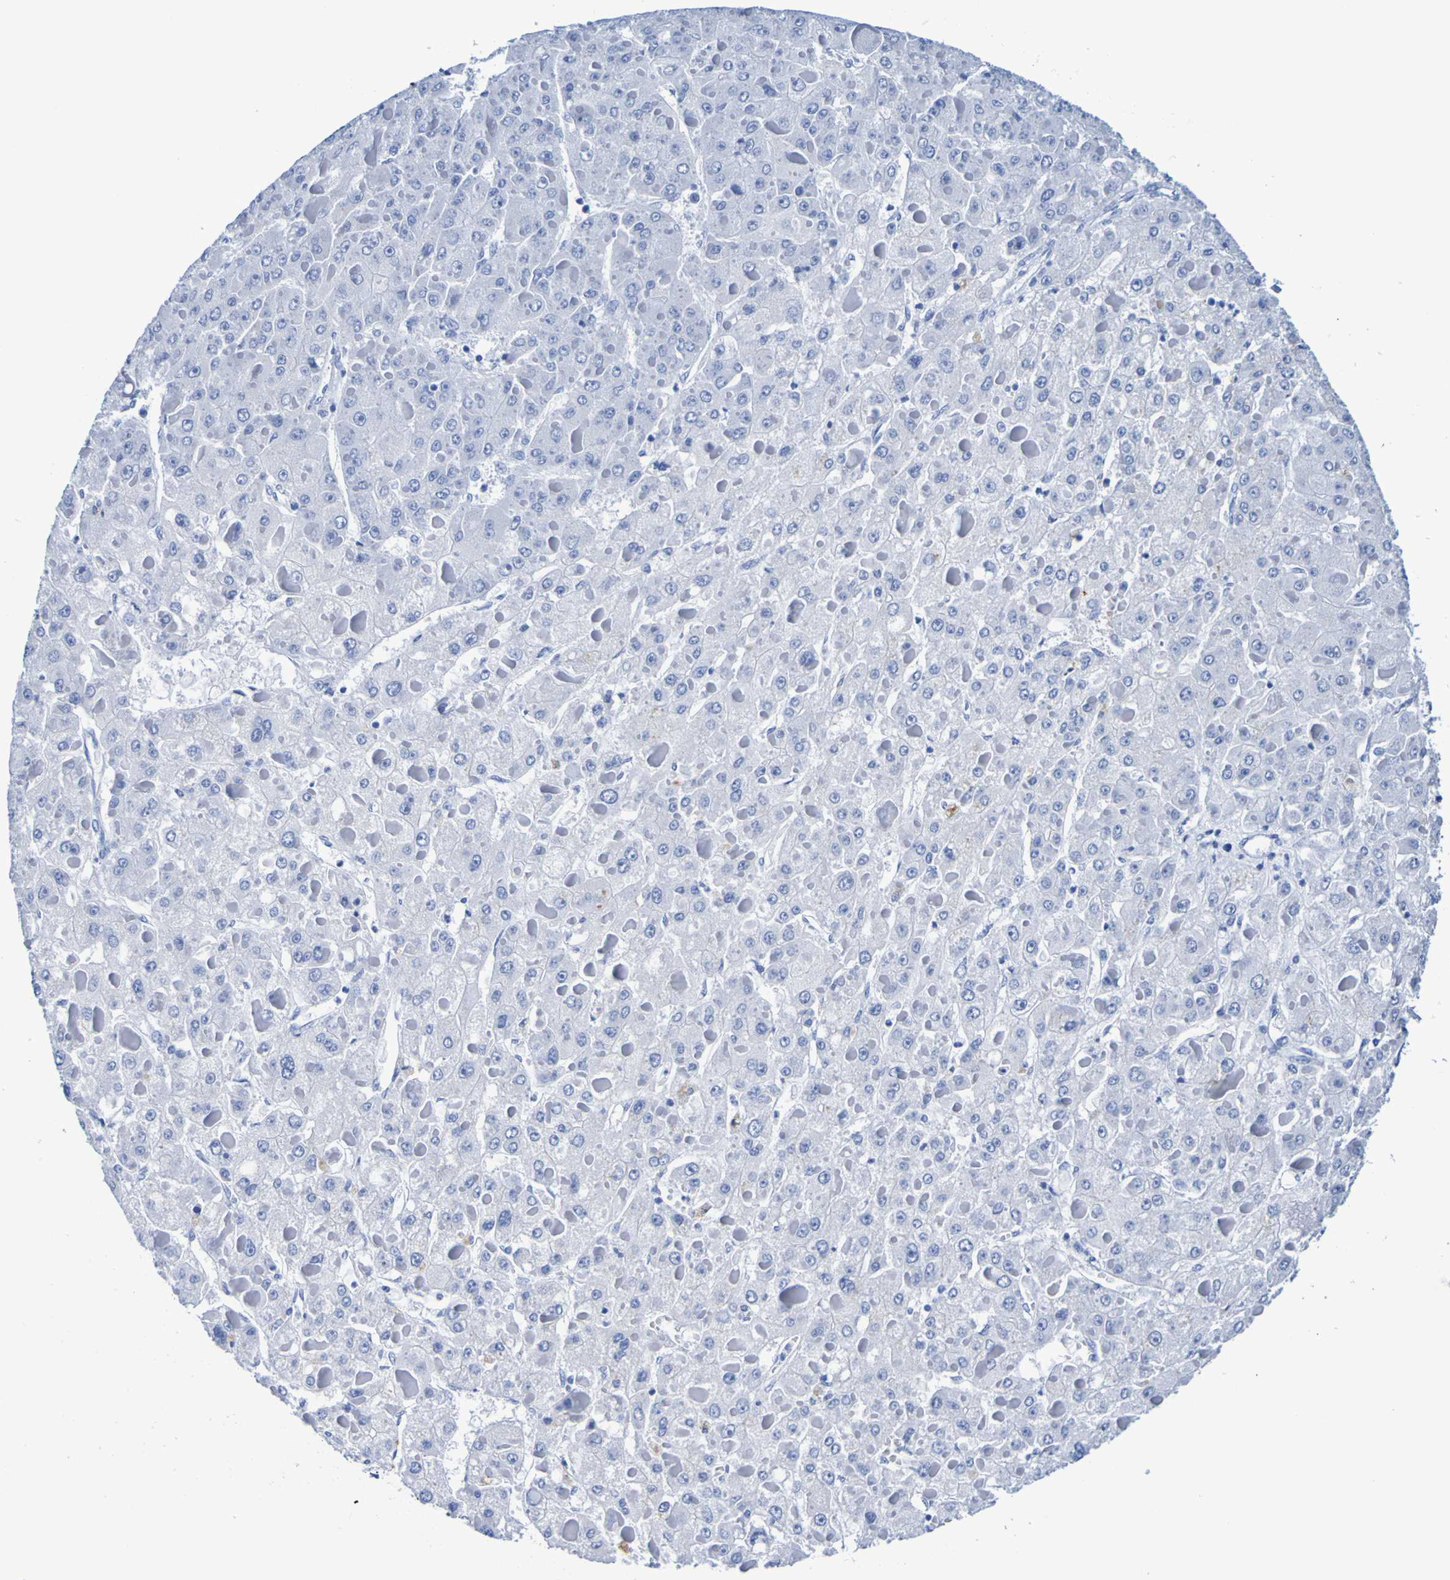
{"staining": {"intensity": "negative", "quantity": "none", "location": "none"}, "tissue": "liver cancer", "cell_type": "Tumor cells", "image_type": "cancer", "snomed": [{"axis": "morphology", "description": "Carcinoma, Hepatocellular, NOS"}, {"axis": "topography", "description": "Liver"}], "caption": "An image of human liver cancer is negative for staining in tumor cells.", "gene": "DPEP1", "patient": {"sex": "female", "age": 73}}